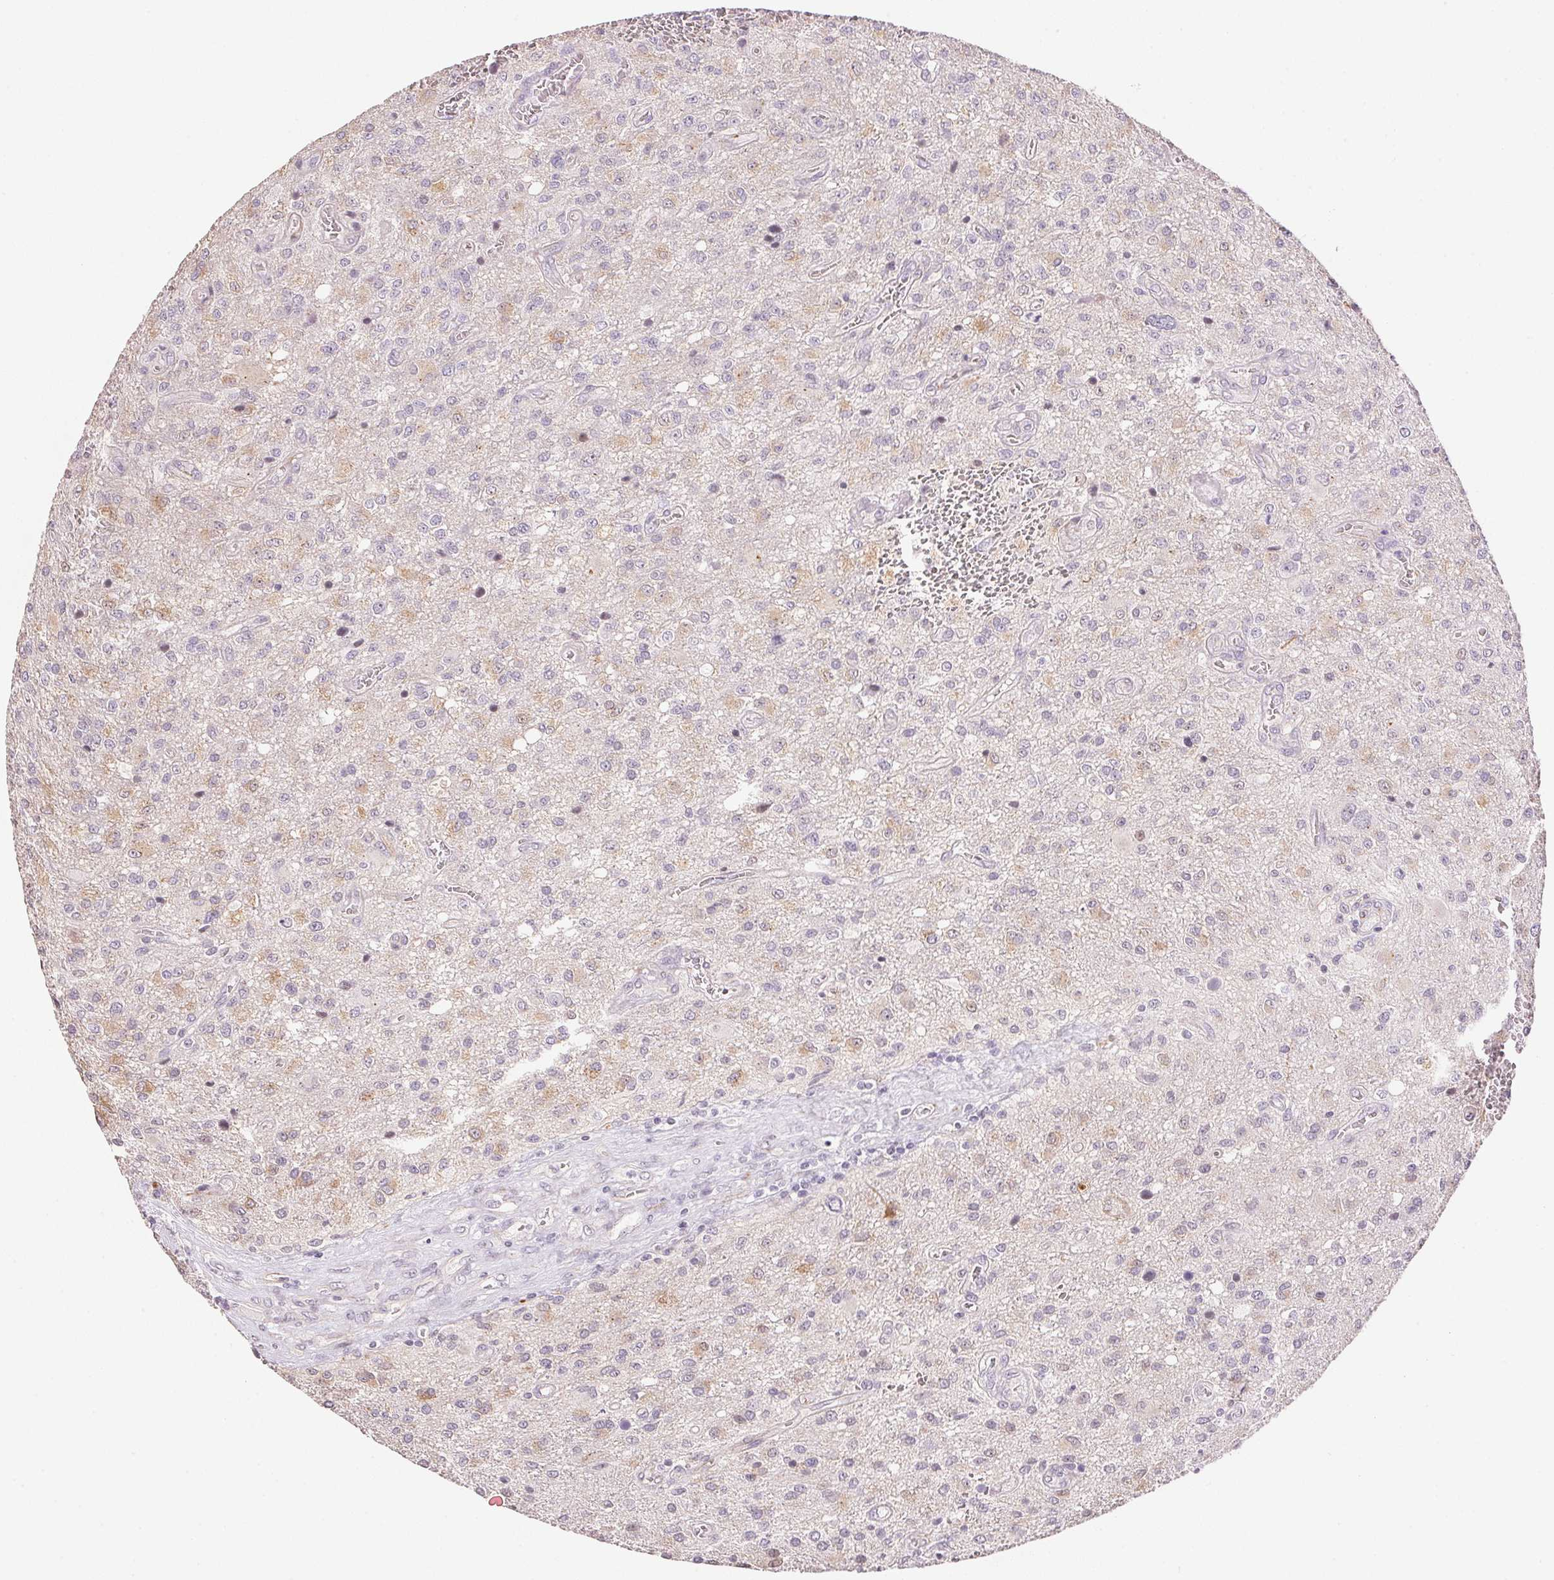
{"staining": {"intensity": "weak", "quantity": "<25%", "location": "cytoplasmic/membranous"}, "tissue": "glioma", "cell_type": "Tumor cells", "image_type": "cancer", "snomed": [{"axis": "morphology", "description": "Glioma, malignant, Low grade"}, {"axis": "topography", "description": "Brain"}], "caption": "Immunohistochemistry histopathology image of human malignant glioma (low-grade) stained for a protein (brown), which displays no positivity in tumor cells.", "gene": "GYG2", "patient": {"sex": "male", "age": 66}}